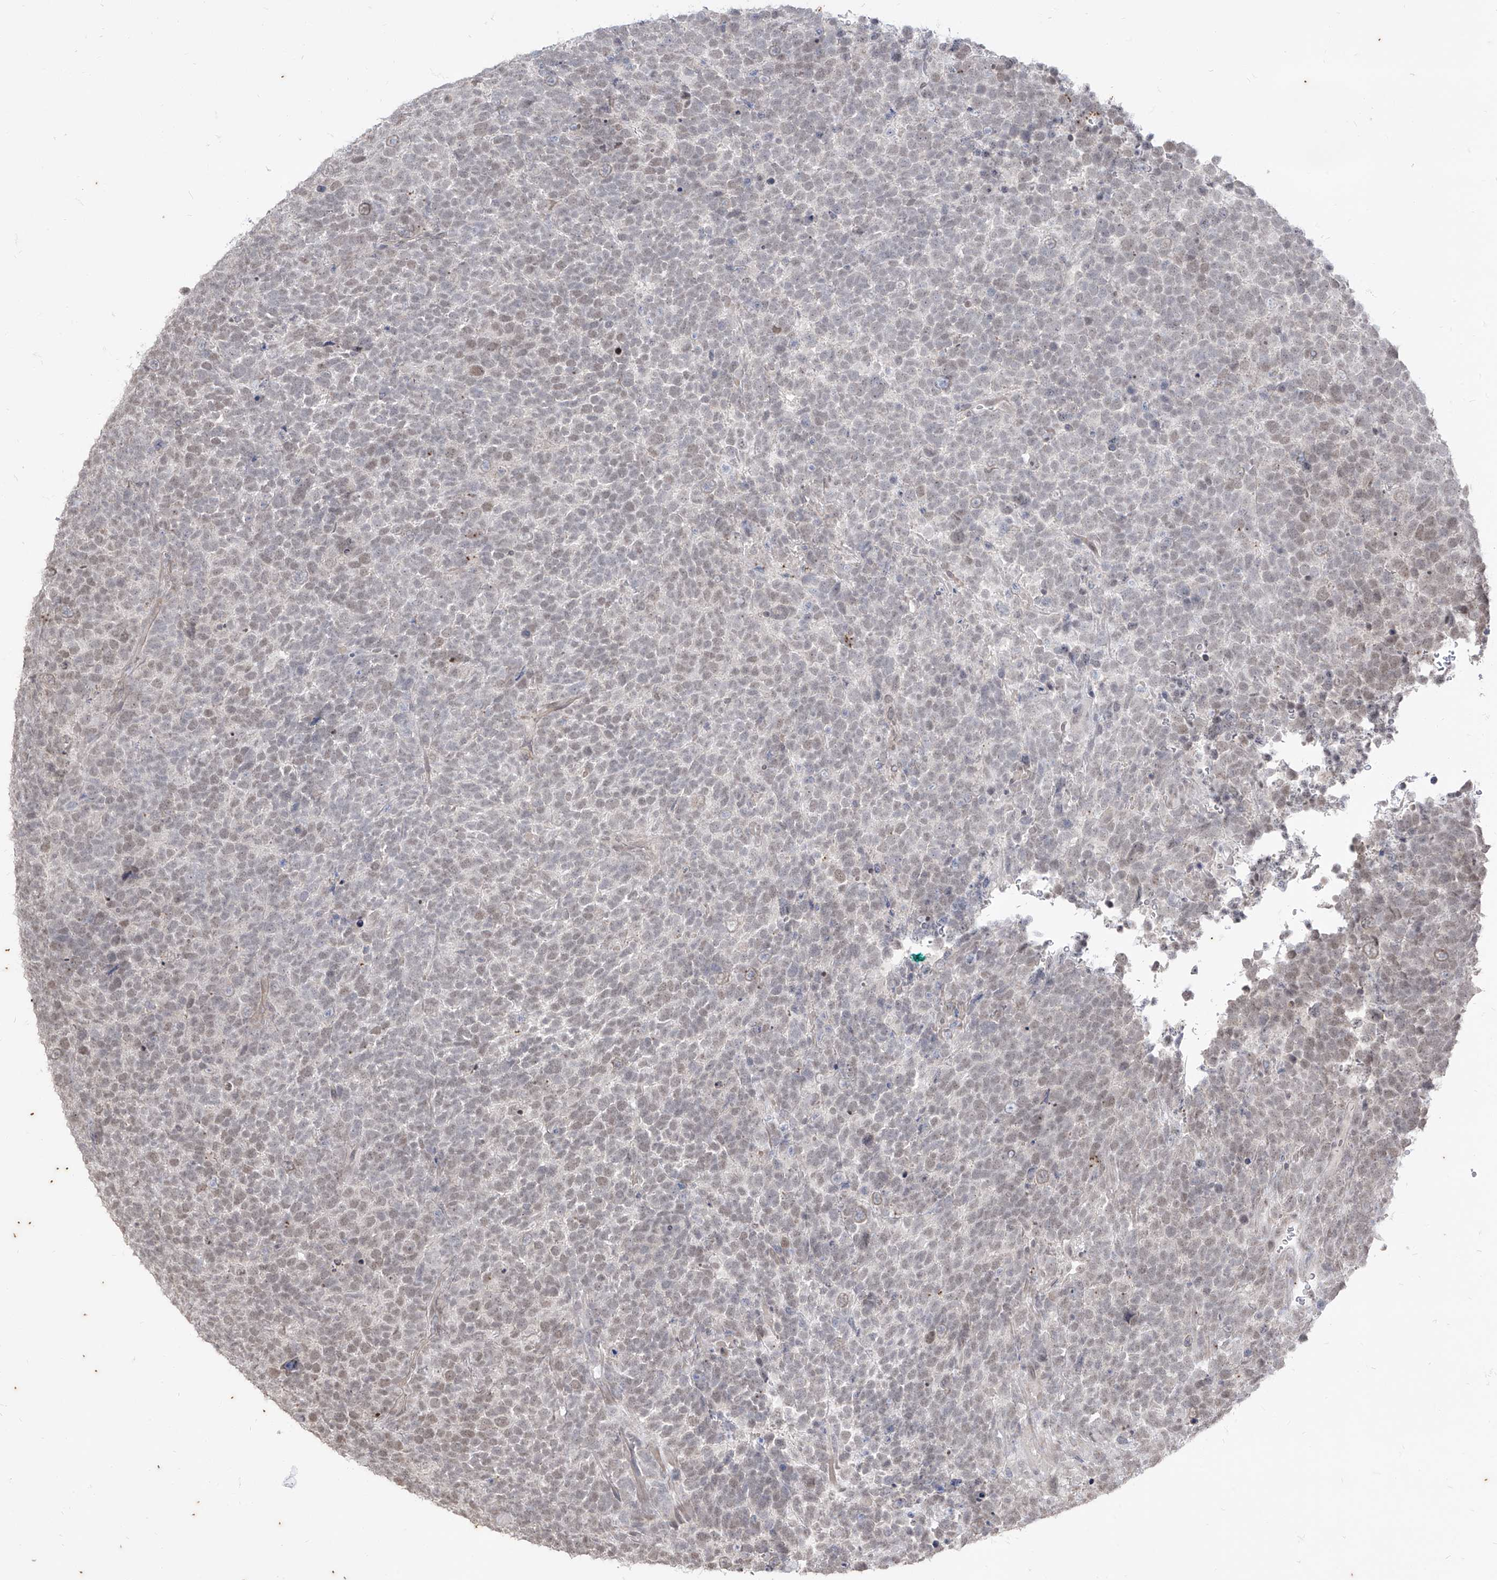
{"staining": {"intensity": "weak", "quantity": "25%-75%", "location": "nuclear"}, "tissue": "urothelial cancer", "cell_type": "Tumor cells", "image_type": "cancer", "snomed": [{"axis": "morphology", "description": "Urothelial carcinoma, High grade"}, {"axis": "topography", "description": "Urinary bladder"}], "caption": "This is a histology image of IHC staining of urothelial cancer, which shows weak staining in the nuclear of tumor cells.", "gene": "PHF20L1", "patient": {"sex": "female", "age": 82}}